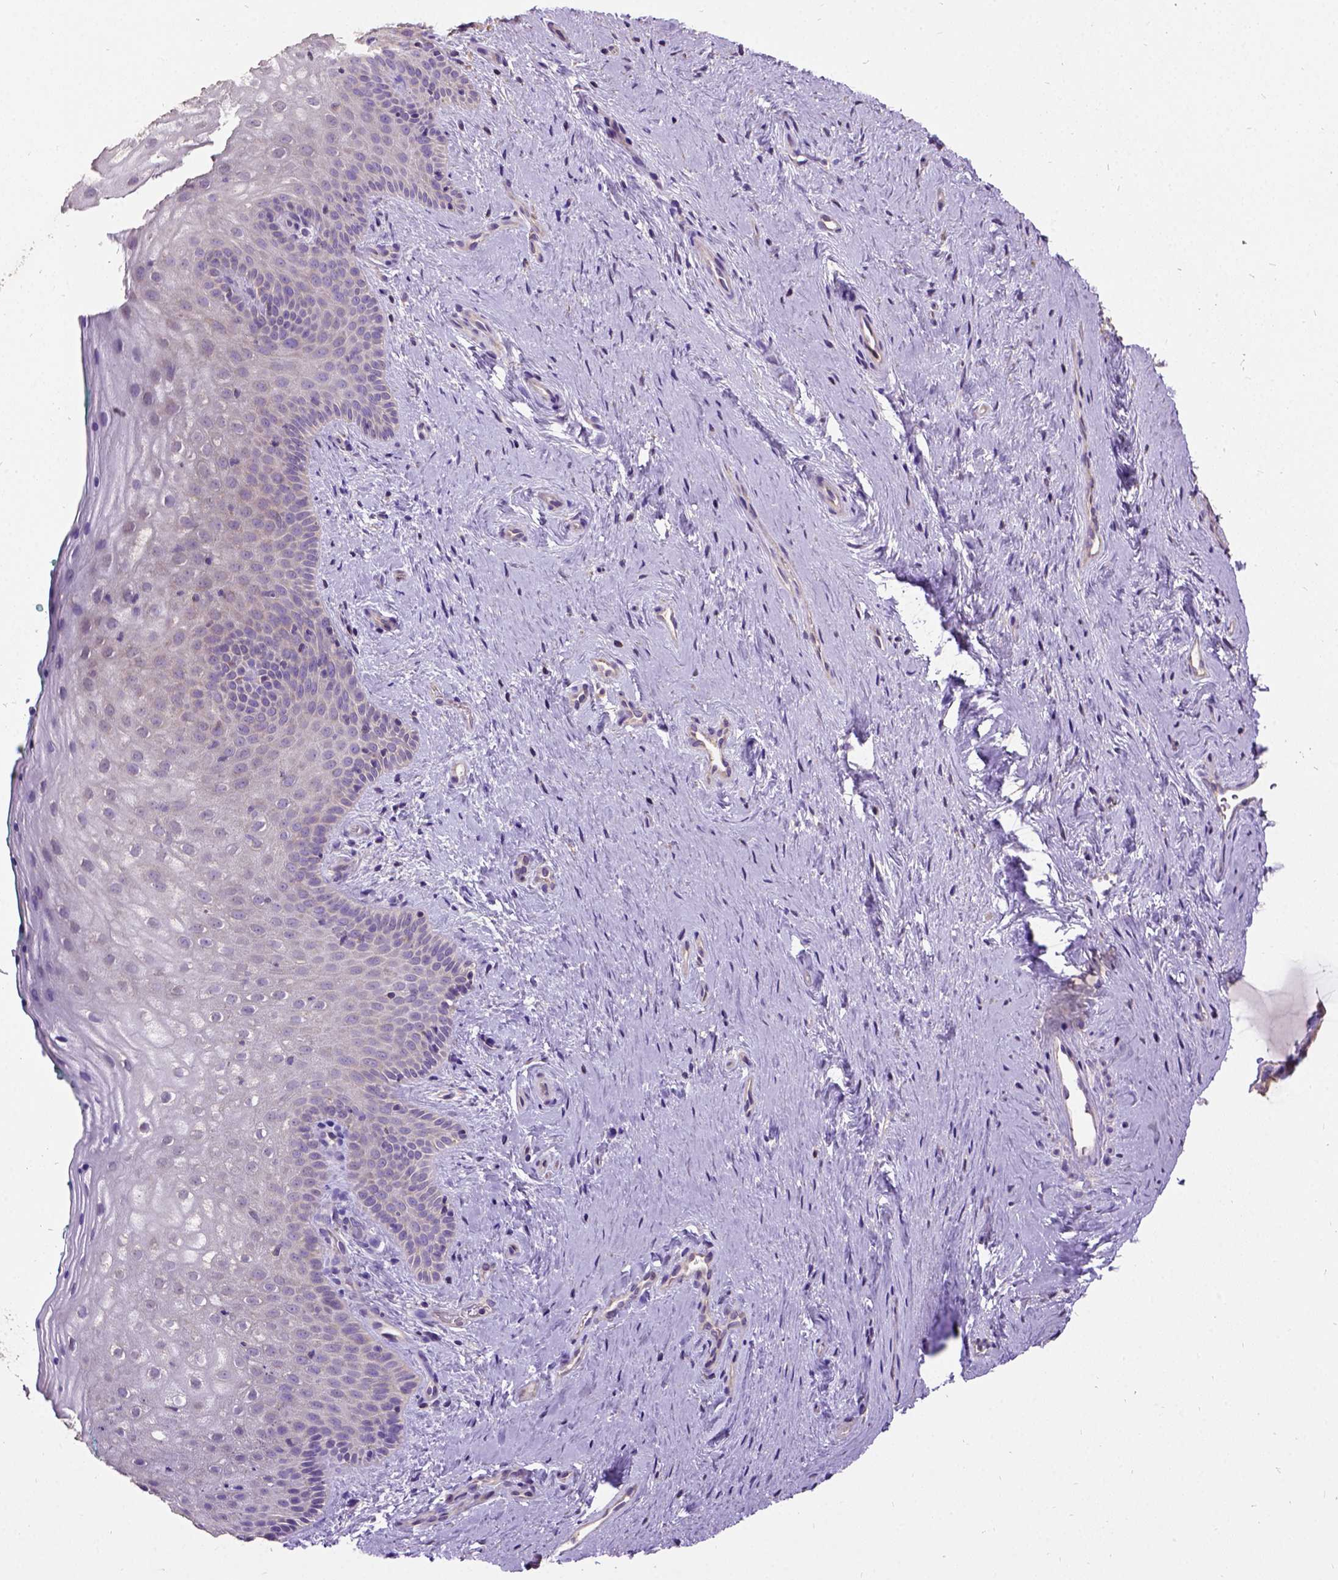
{"staining": {"intensity": "negative", "quantity": "none", "location": "none"}, "tissue": "vagina", "cell_type": "Squamous epithelial cells", "image_type": "normal", "snomed": [{"axis": "morphology", "description": "Normal tissue, NOS"}, {"axis": "topography", "description": "Vagina"}], "caption": "IHC of benign vagina exhibits no positivity in squamous epithelial cells. The staining was performed using DAB to visualize the protein expression in brown, while the nuclei were stained in blue with hematoxylin (Magnification: 20x).", "gene": "DQX1", "patient": {"sex": "female", "age": 45}}